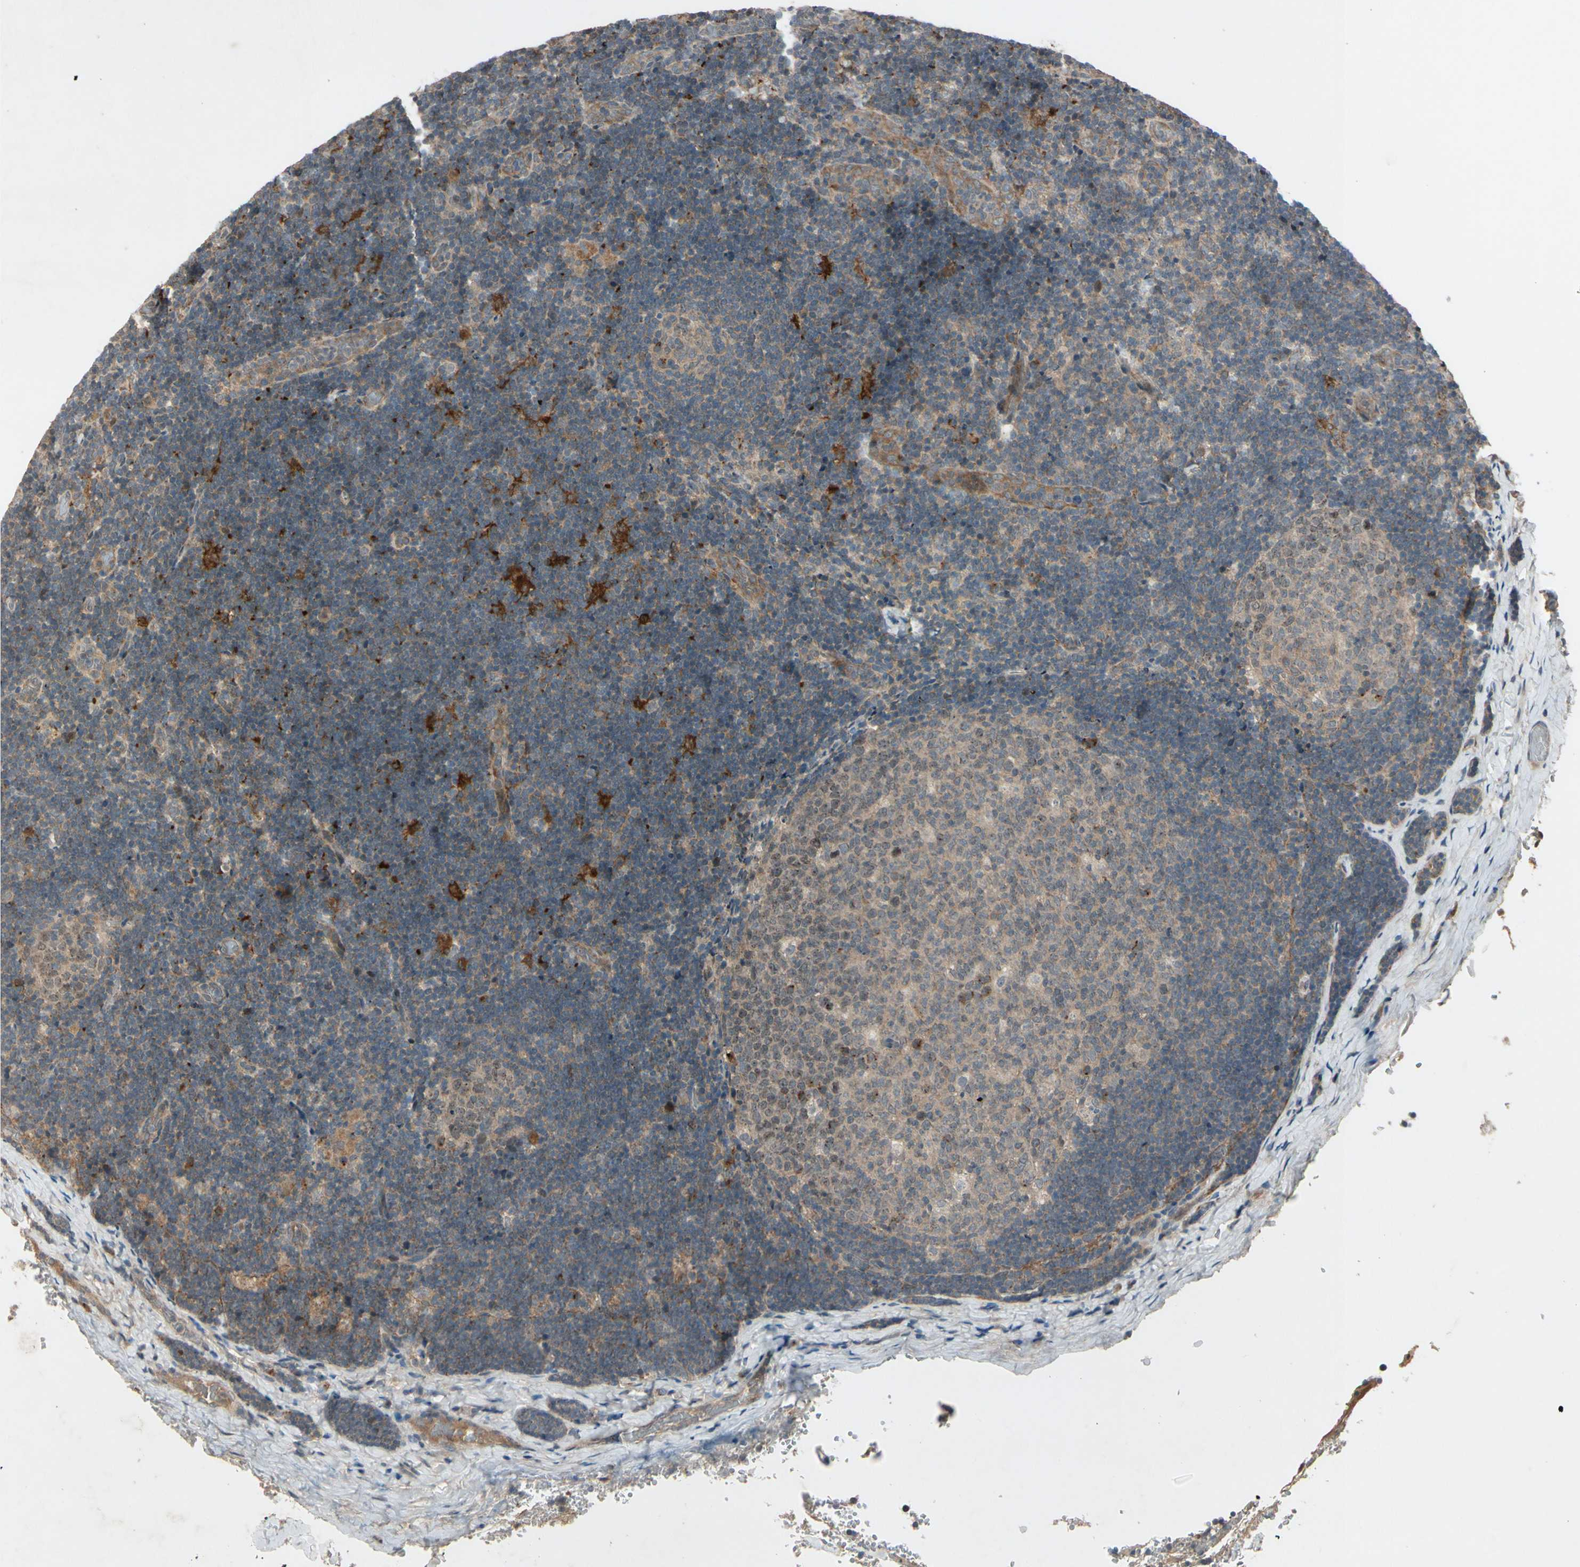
{"staining": {"intensity": "weak", "quantity": ">75%", "location": "cytoplasmic/membranous,nuclear"}, "tissue": "lymph node", "cell_type": "Germinal center cells", "image_type": "normal", "snomed": [{"axis": "morphology", "description": "Normal tissue, NOS"}, {"axis": "topography", "description": "Lymph node"}], "caption": "Germinal center cells reveal weak cytoplasmic/membranous,nuclear staining in approximately >75% of cells in normal lymph node.", "gene": "FHDC1", "patient": {"sex": "female", "age": 14}}